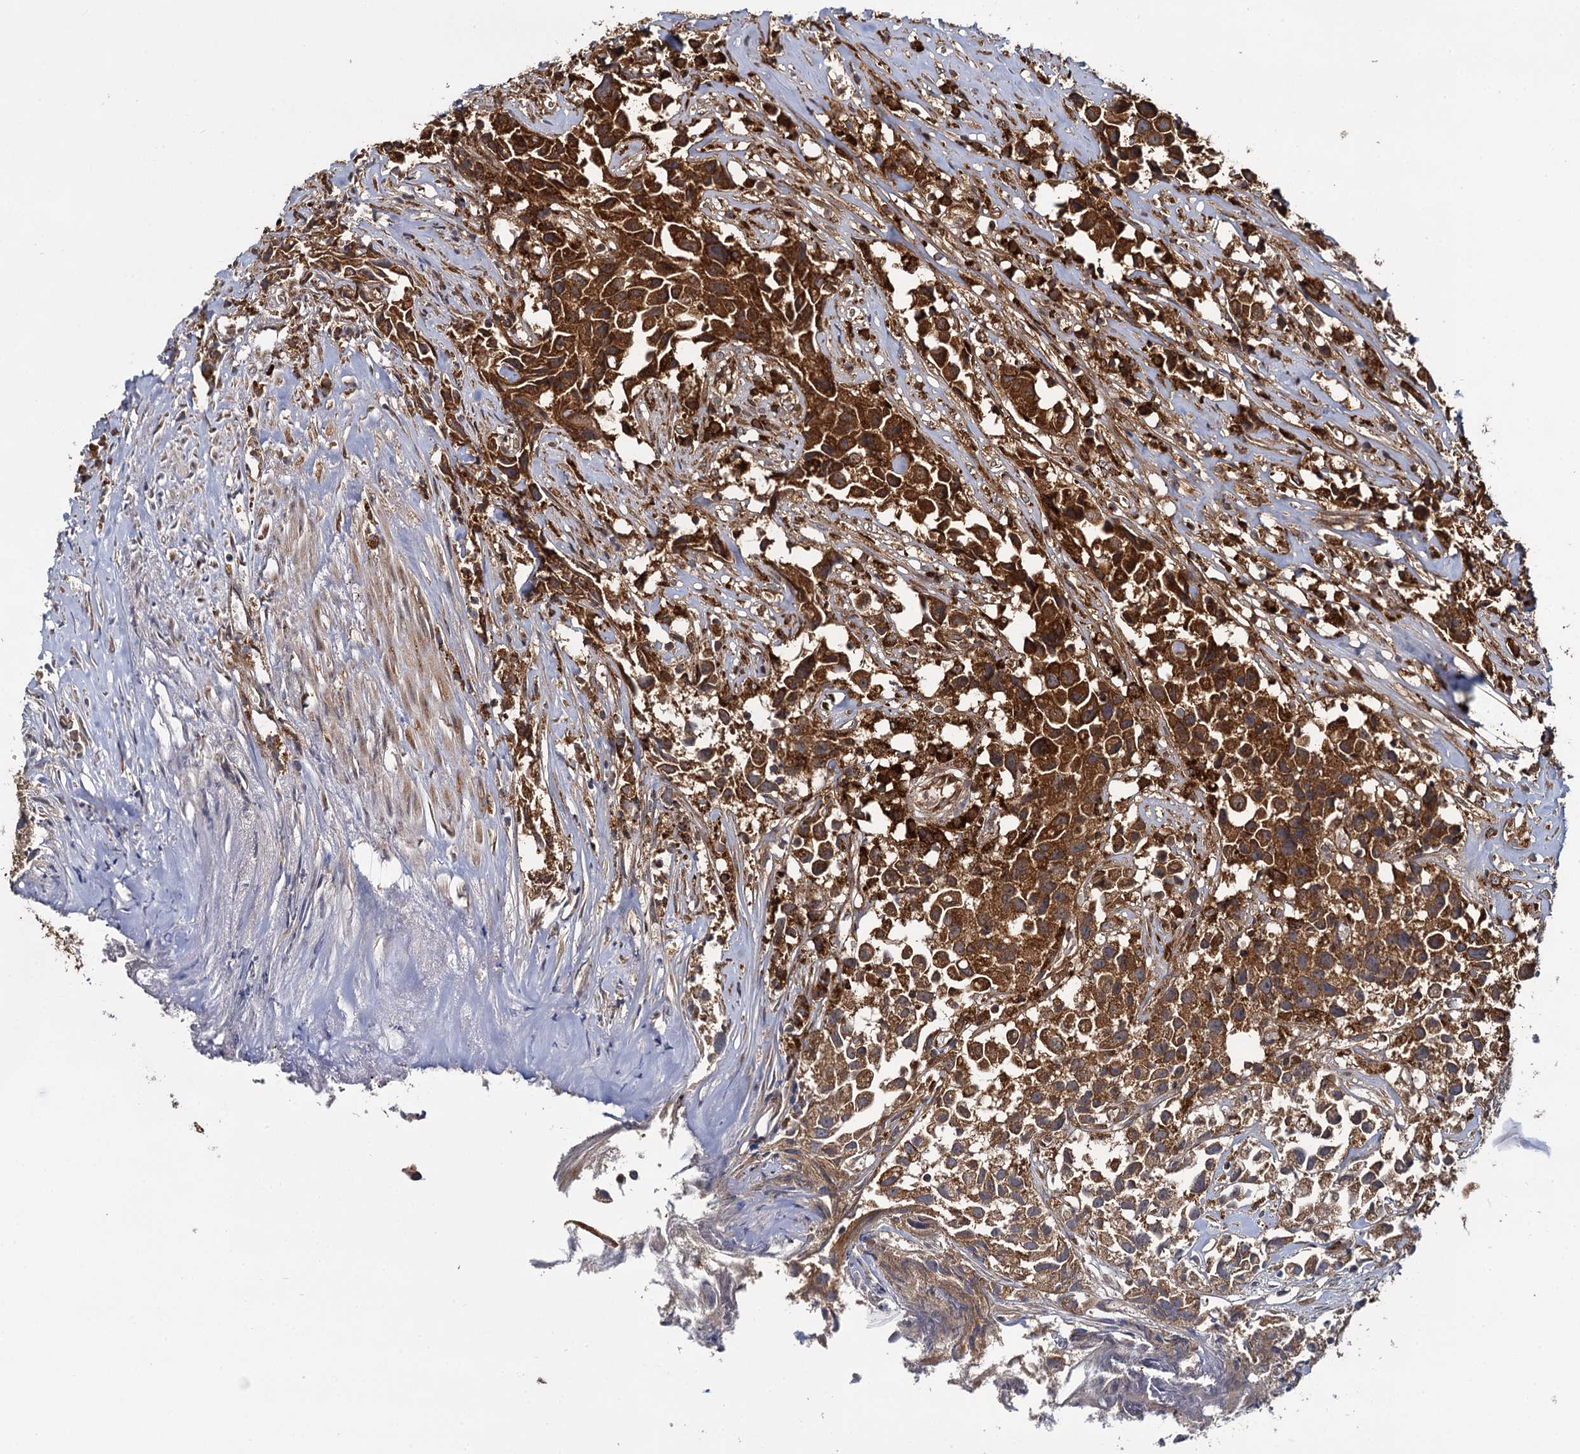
{"staining": {"intensity": "strong", "quantity": ">75%", "location": "cytoplasmic/membranous"}, "tissue": "urothelial cancer", "cell_type": "Tumor cells", "image_type": "cancer", "snomed": [{"axis": "morphology", "description": "Urothelial carcinoma, High grade"}, {"axis": "topography", "description": "Urinary bladder"}], "caption": "Urothelial cancer stained with a protein marker displays strong staining in tumor cells.", "gene": "UFM1", "patient": {"sex": "female", "age": 75}}